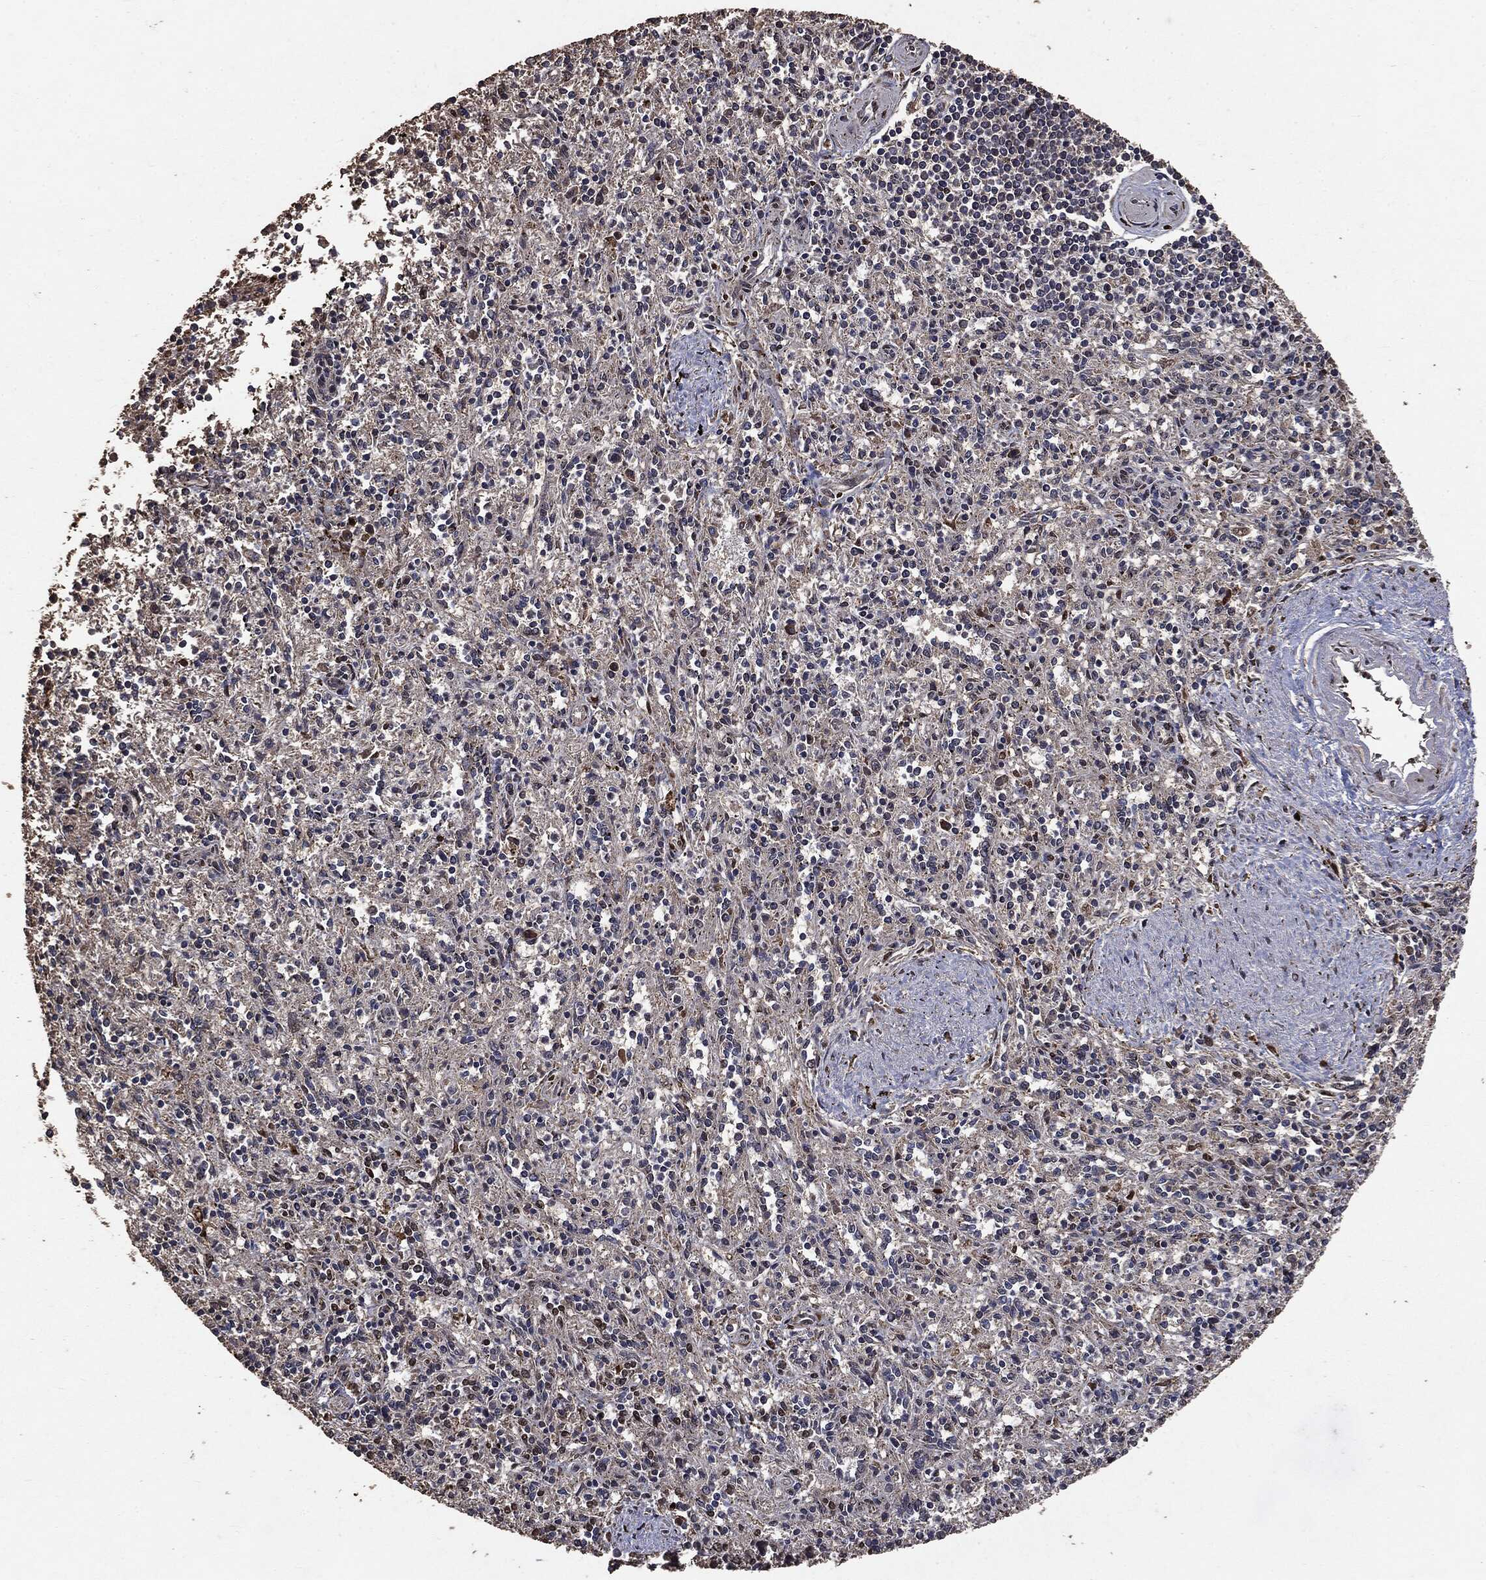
{"staining": {"intensity": "strong", "quantity": "<25%", "location": "cytoplasmic/membranous,nuclear"}, "tissue": "spleen", "cell_type": "Cells in red pulp", "image_type": "normal", "snomed": [{"axis": "morphology", "description": "Normal tissue, NOS"}, {"axis": "topography", "description": "Spleen"}], "caption": "Spleen stained with a protein marker reveals strong staining in cells in red pulp.", "gene": "PPP6R2", "patient": {"sex": "male", "age": 69}}